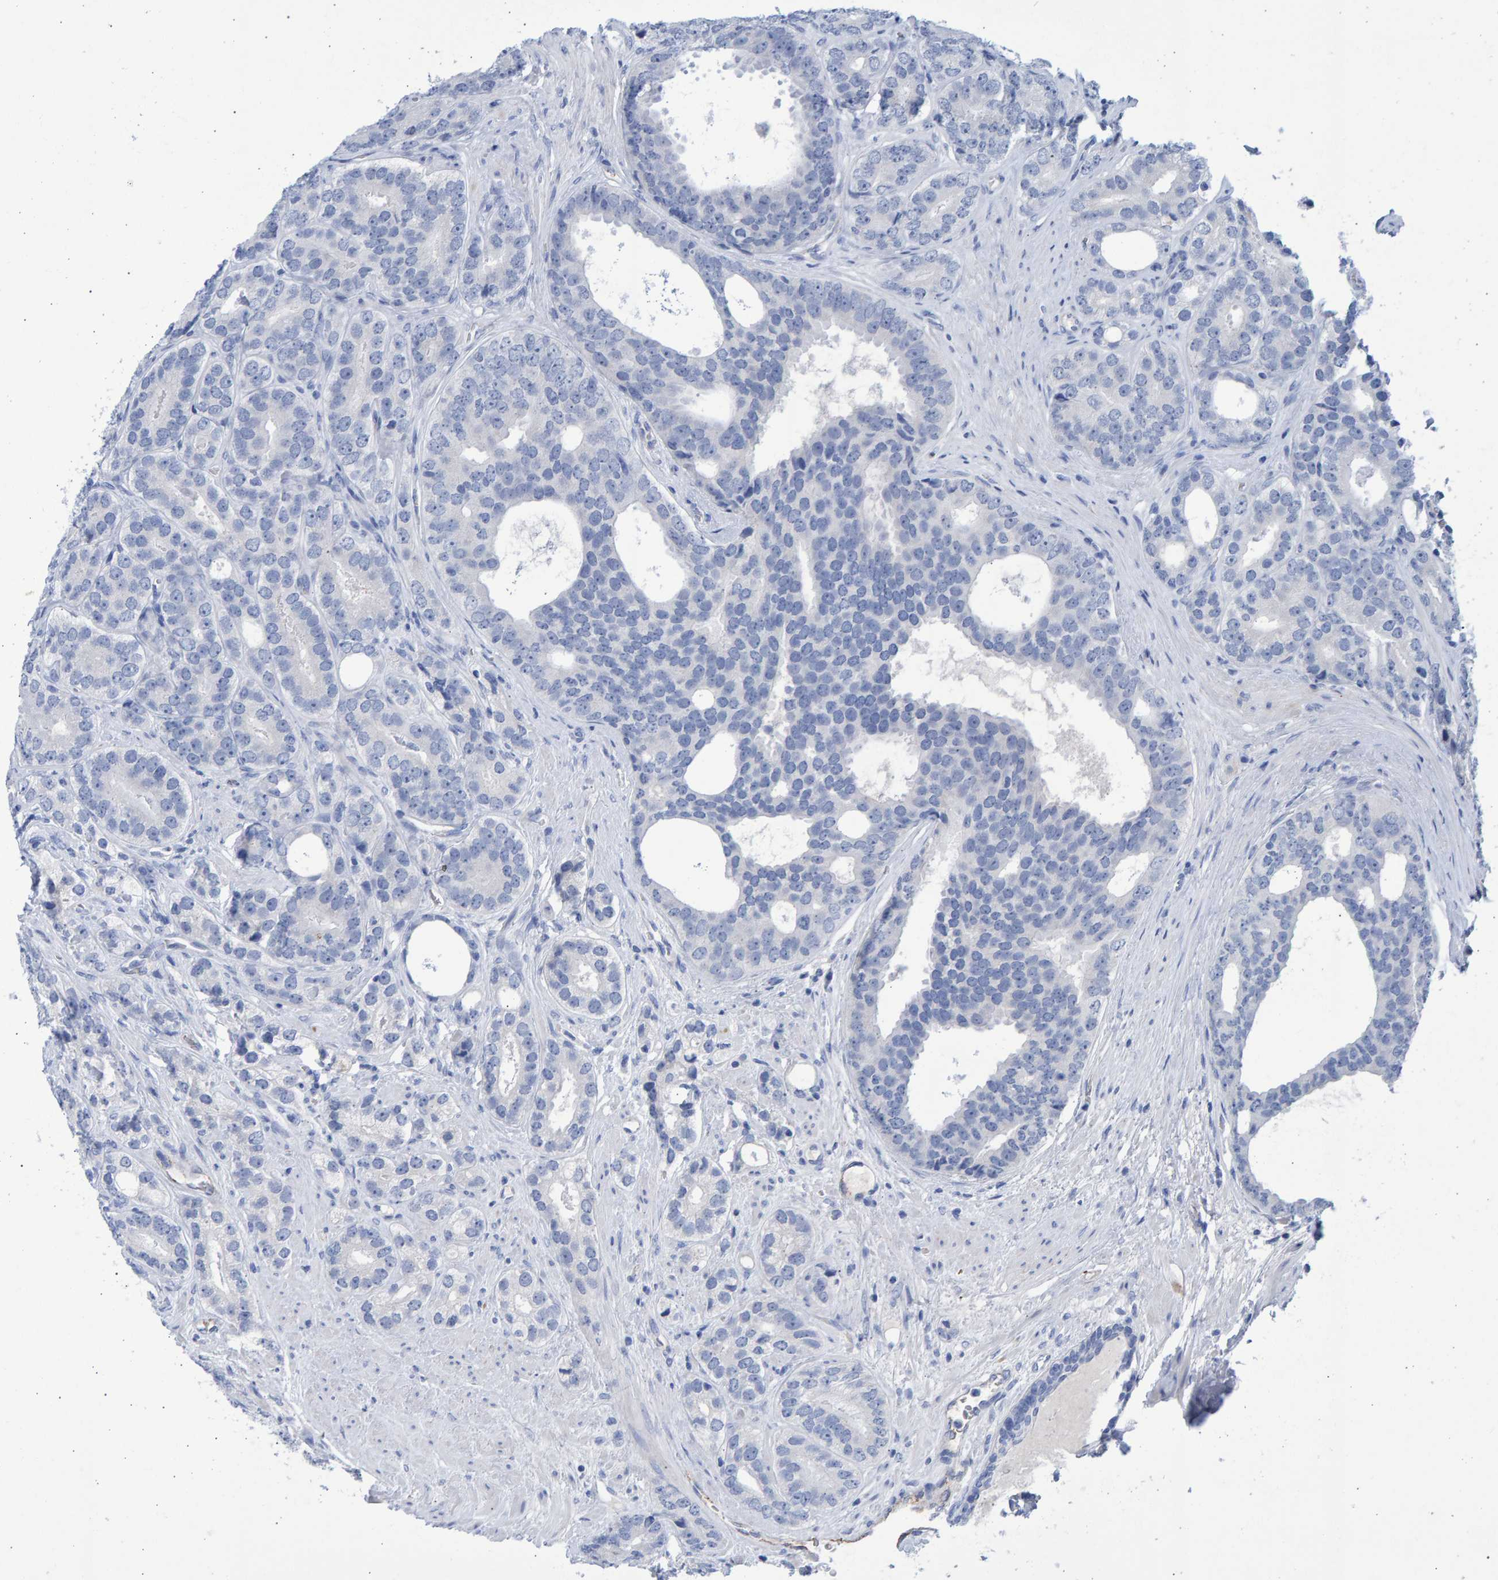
{"staining": {"intensity": "negative", "quantity": "none", "location": "none"}, "tissue": "prostate cancer", "cell_type": "Tumor cells", "image_type": "cancer", "snomed": [{"axis": "morphology", "description": "Adenocarcinoma, High grade"}, {"axis": "topography", "description": "Prostate"}], "caption": "Immunohistochemistry image of neoplastic tissue: human prostate adenocarcinoma (high-grade) stained with DAB (3,3'-diaminobenzidine) exhibits no significant protein positivity in tumor cells.", "gene": "SLC34A3", "patient": {"sex": "male", "age": 56}}